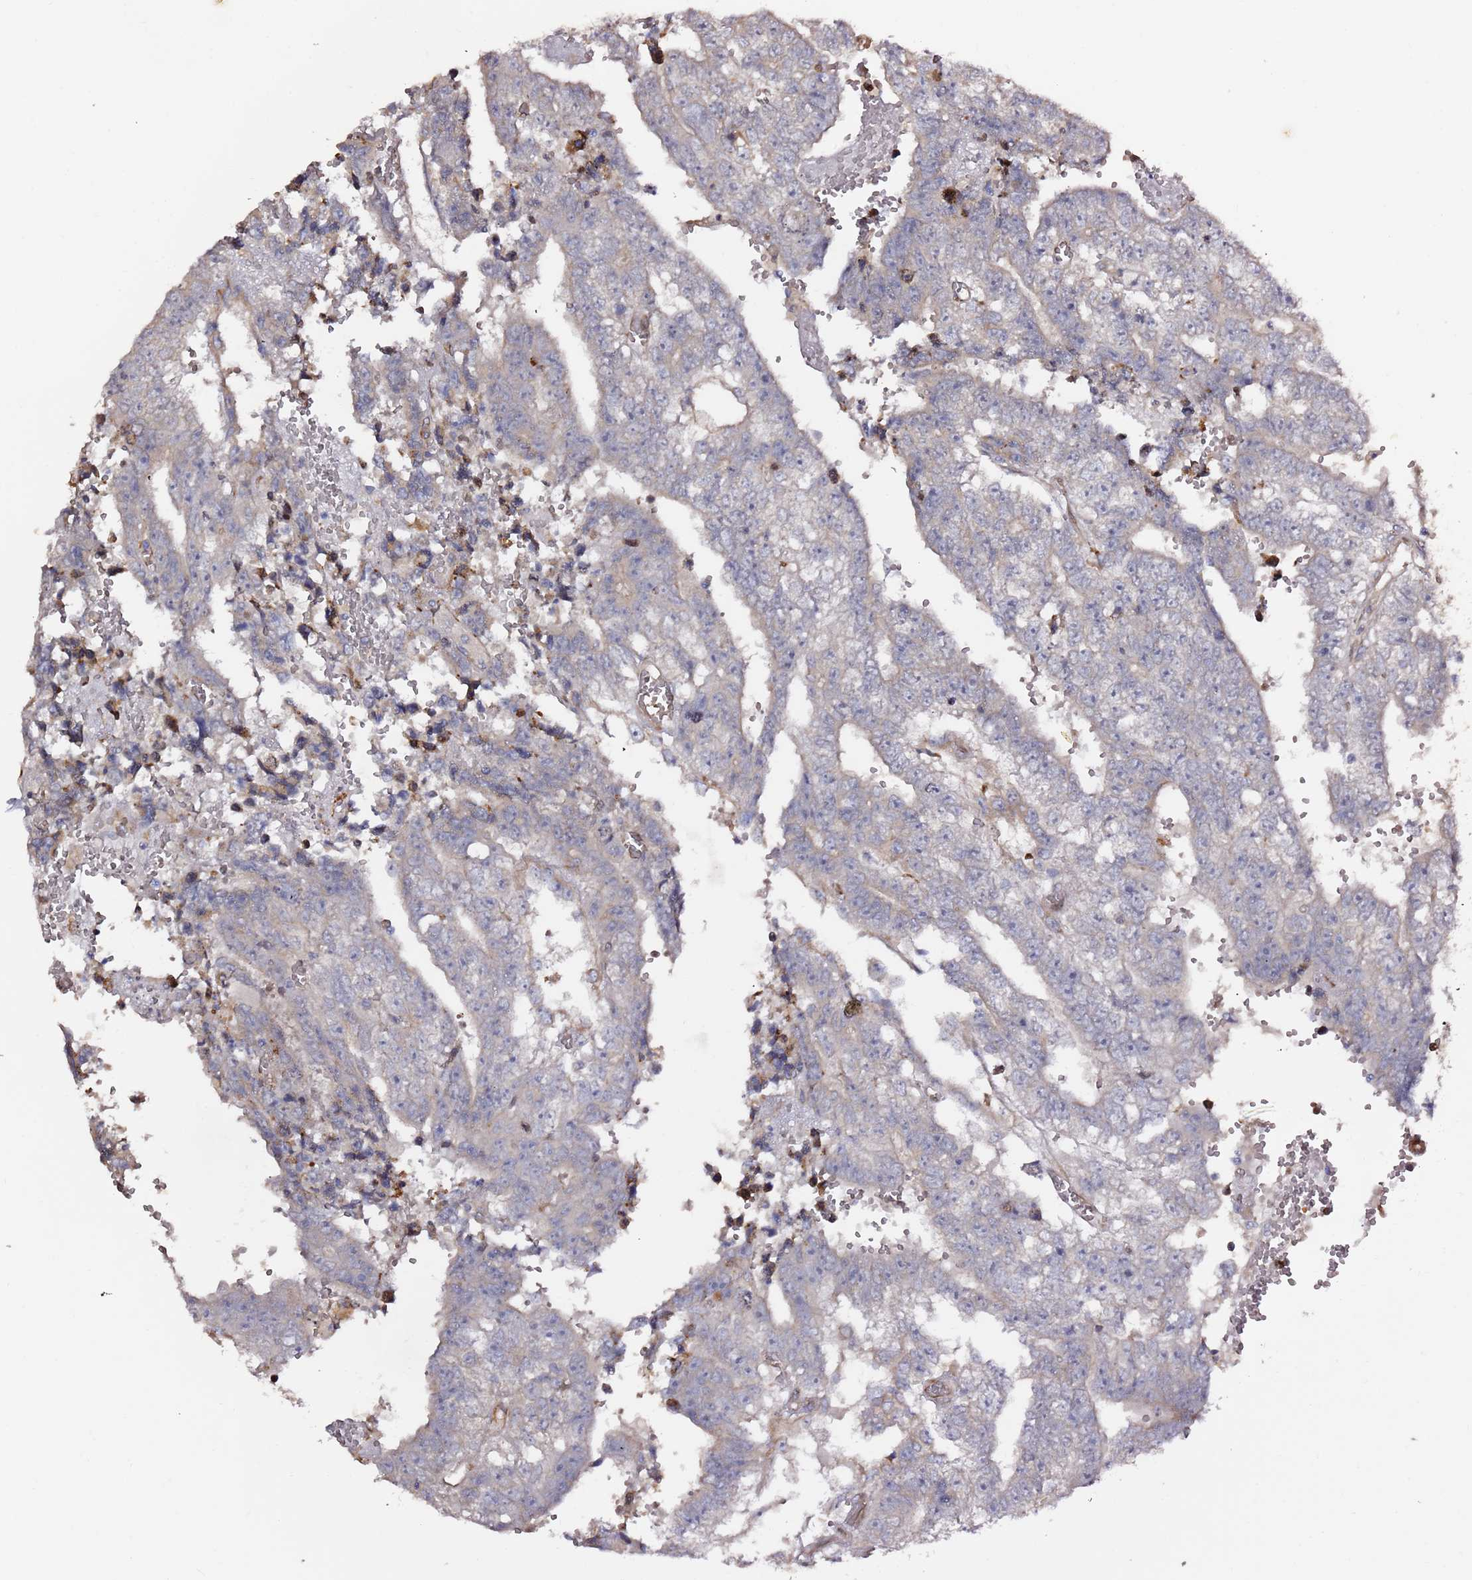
{"staining": {"intensity": "negative", "quantity": "none", "location": "none"}, "tissue": "testis cancer", "cell_type": "Tumor cells", "image_type": "cancer", "snomed": [{"axis": "morphology", "description": "Carcinoma, Embryonal, NOS"}, {"axis": "topography", "description": "Testis"}], "caption": "Tumor cells show no significant expression in testis cancer. (IHC, brightfield microscopy, high magnification).", "gene": "HSD17B7", "patient": {"sex": "male", "age": 25}}